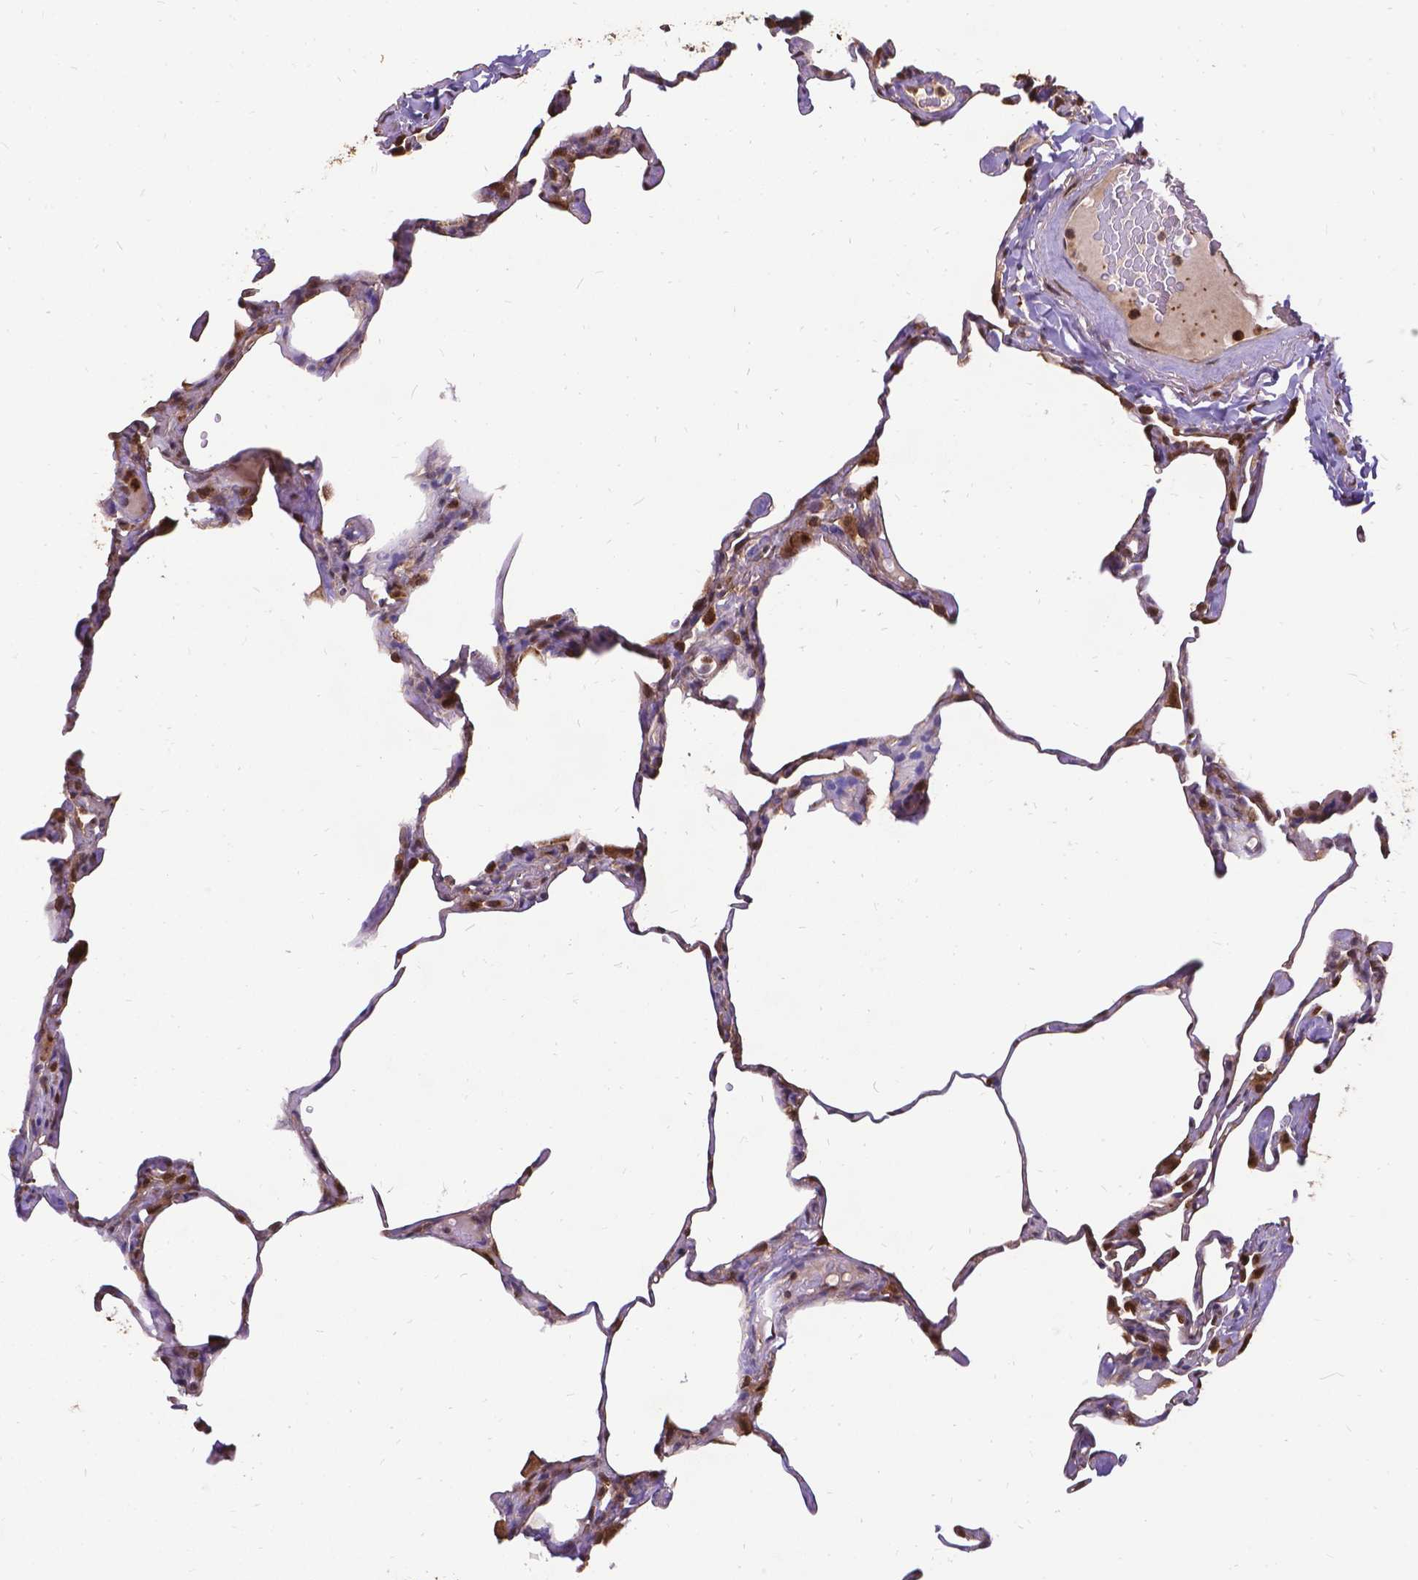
{"staining": {"intensity": "strong", "quantity": ">75%", "location": "cytoplasmic/membranous"}, "tissue": "lung", "cell_type": "Alveolar cells", "image_type": "normal", "snomed": [{"axis": "morphology", "description": "Normal tissue, NOS"}, {"axis": "topography", "description": "Lung"}], "caption": "Brown immunohistochemical staining in normal human lung reveals strong cytoplasmic/membranous staining in approximately >75% of alveolar cells. (Stains: DAB (3,3'-diaminobenzidine) in brown, nuclei in blue, Microscopy: brightfield microscopy at high magnification).", "gene": "DENND6A", "patient": {"sex": "male", "age": 65}}